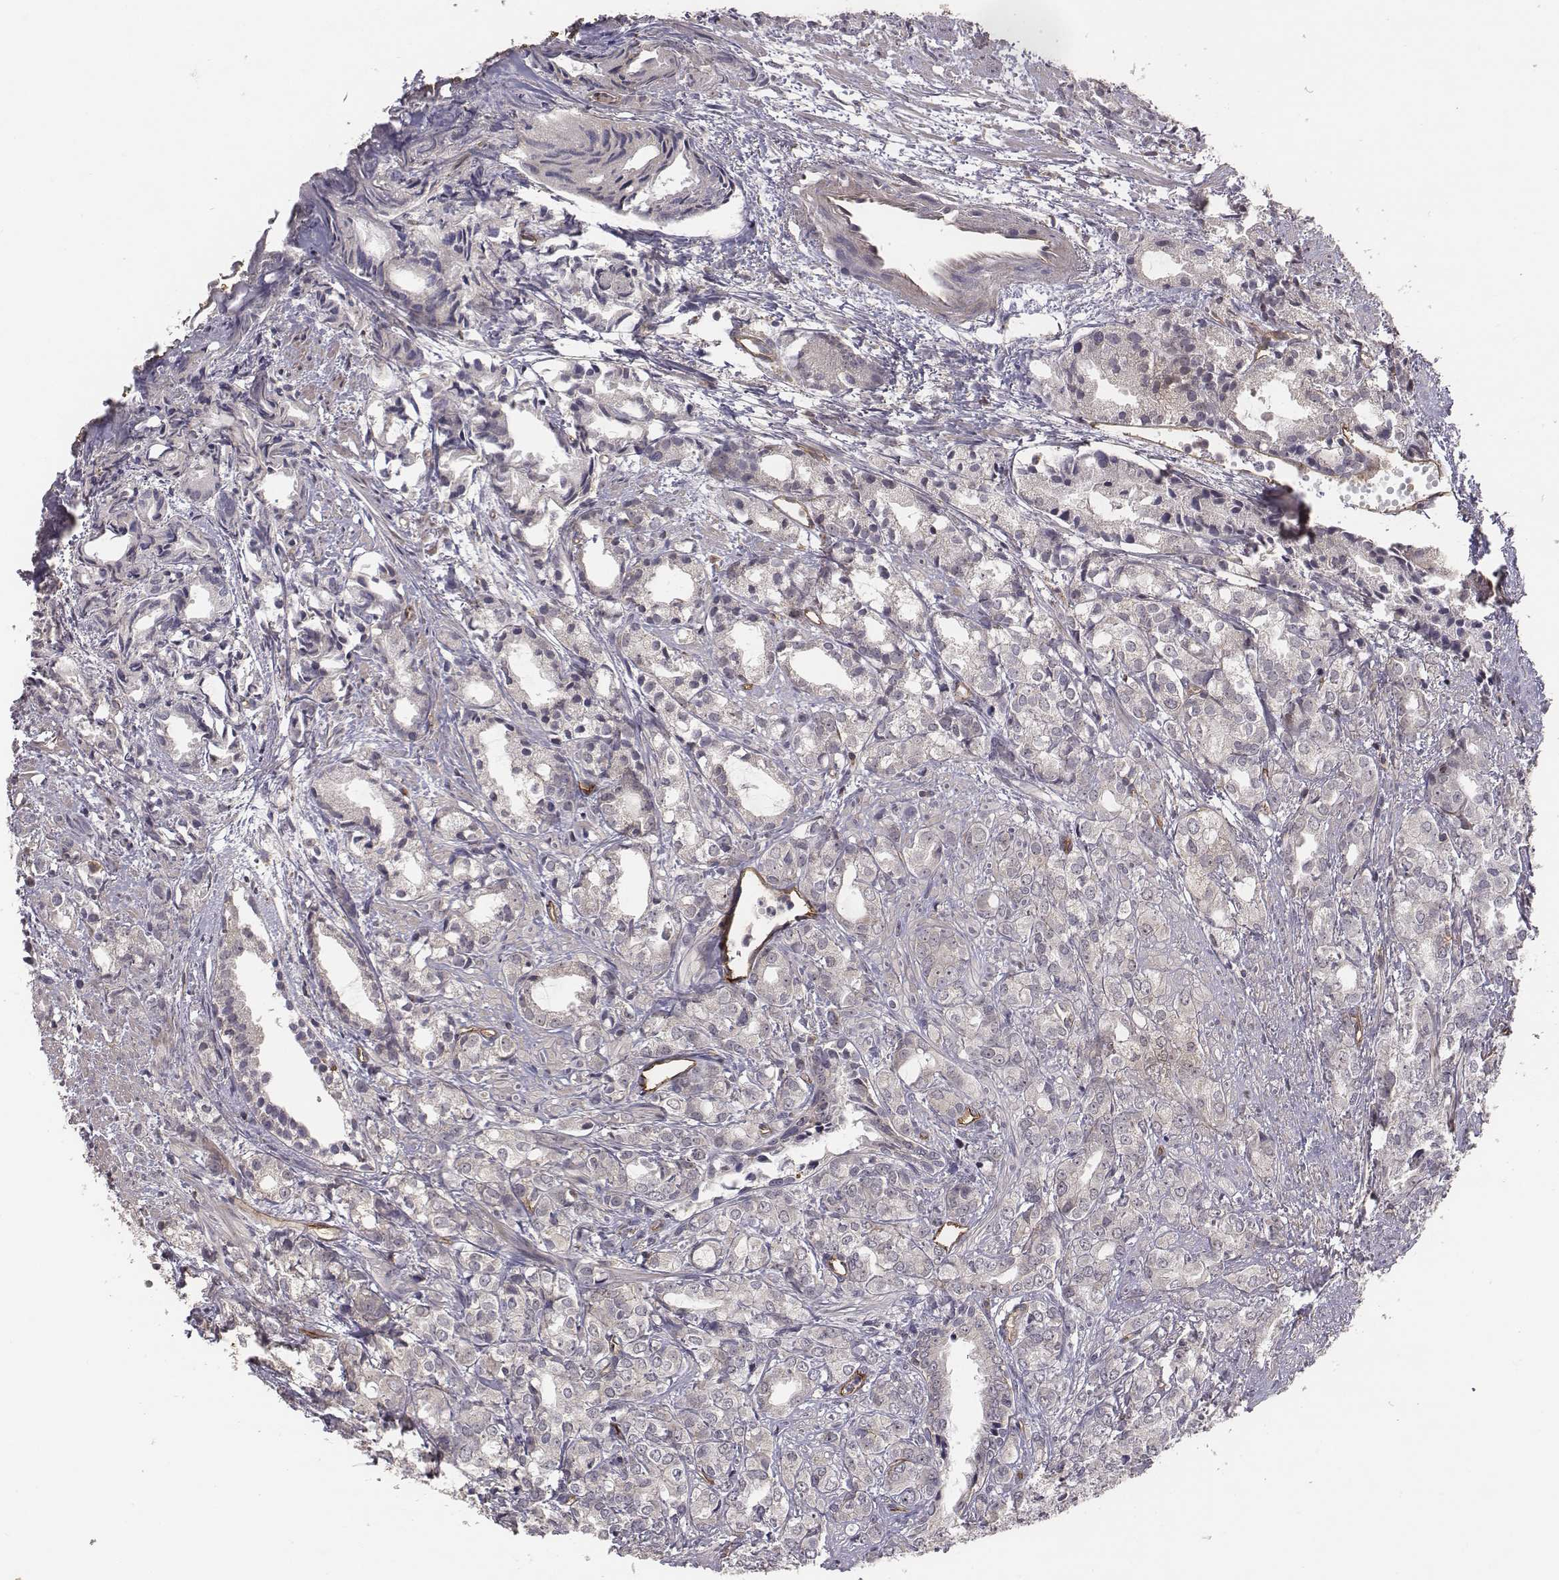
{"staining": {"intensity": "negative", "quantity": "none", "location": "none"}, "tissue": "prostate cancer", "cell_type": "Tumor cells", "image_type": "cancer", "snomed": [{"axis": "morphology", "description": "Adenocarcinoma, High grade"}, {"axis": "topography", "description": "Prostate"}], "caption": "Protein analysis of prostate cancer reveals no significant positivity in tumor cells. (DAB immunohistochemistry, high magnification).", "gene": "PTPRG", "patient": {"sex": "male", "age": 79}}